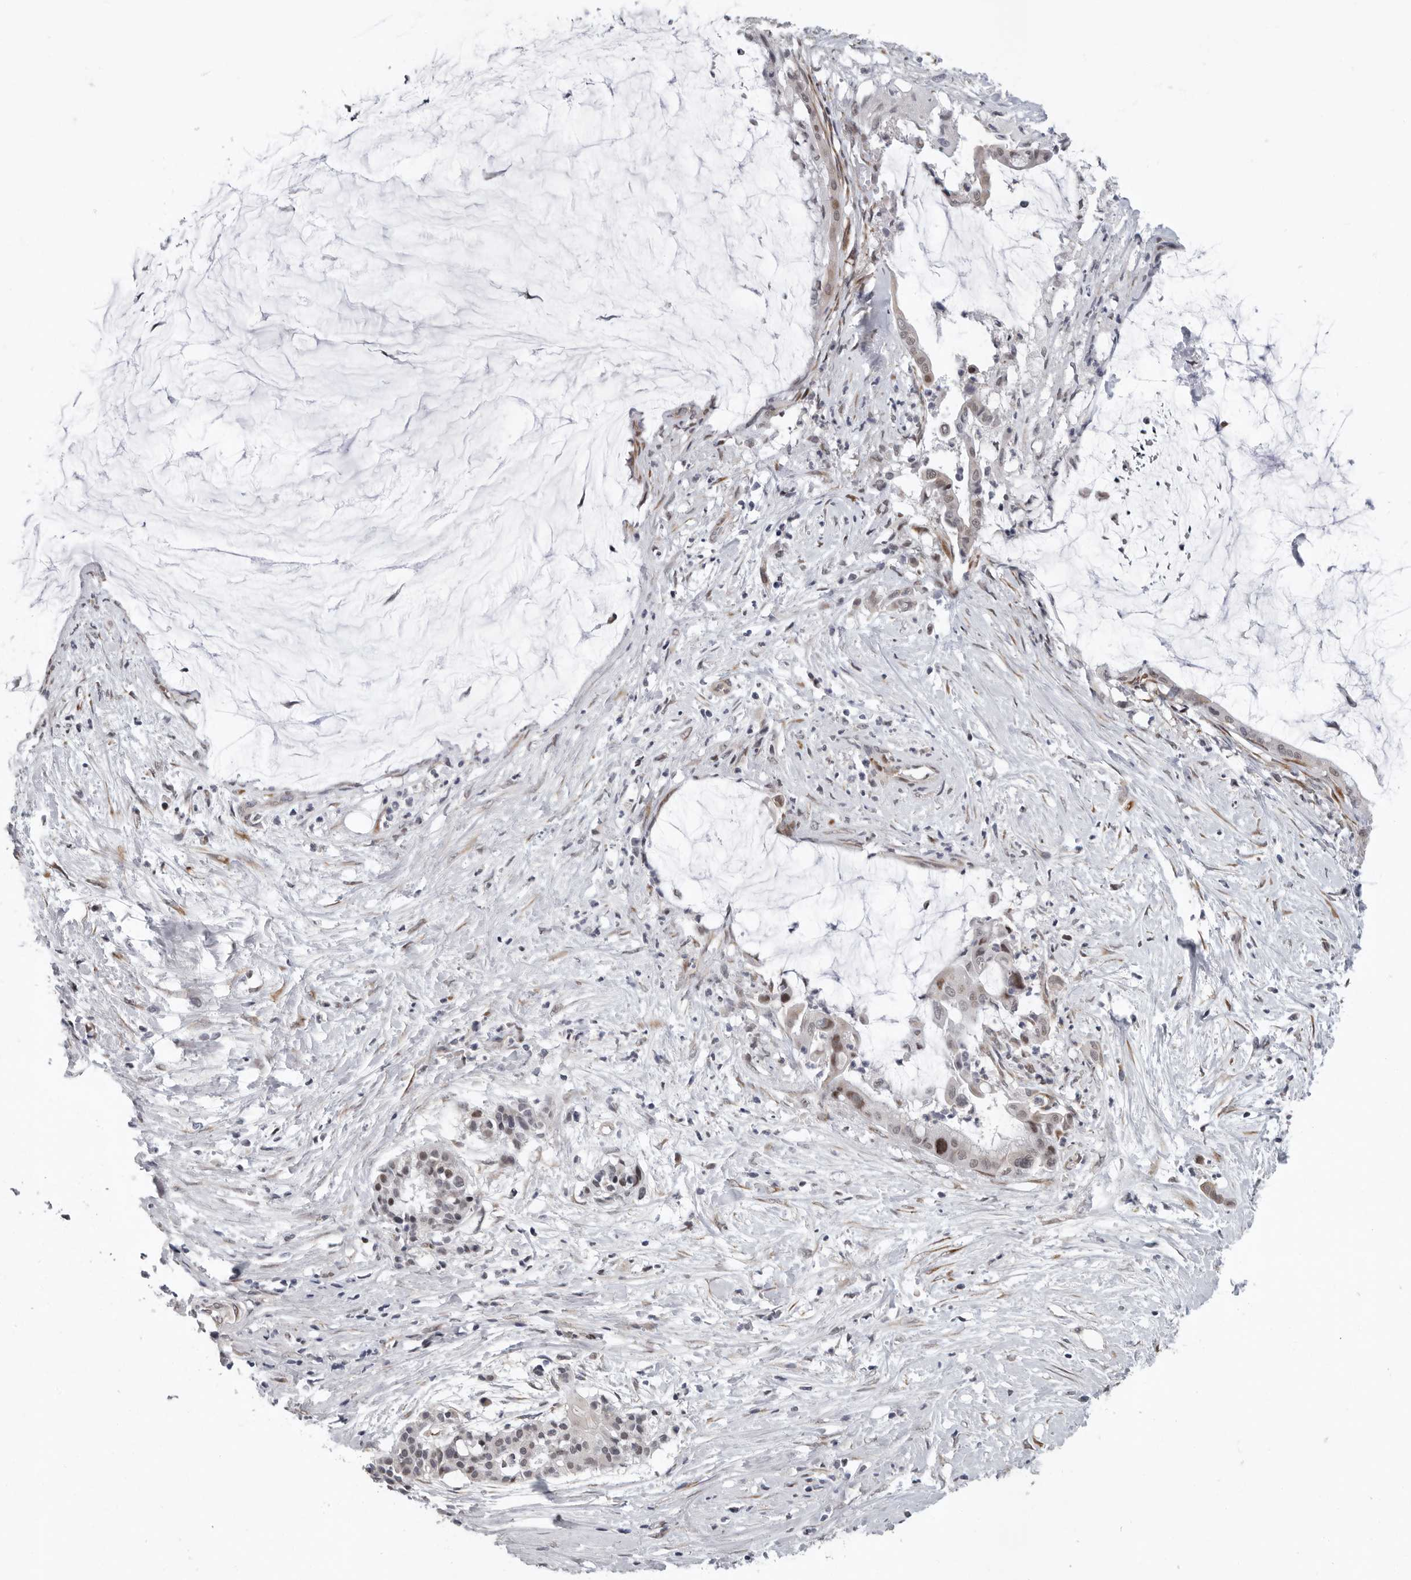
{"staining": {"intensity": "weak", "quantity": "<25%", "location": "nuclear"}, "tissue": "pancreatic cancer", "cell_type": "Tumor cells", "image_type": "cancer", "snomed": [{"axis": "morphology", "description": "Adenocarcinoma, NOS"}, {"axis": "topography", "description": "Pancreas"}], "caption": "Micrograph shows no protein staining in tumor cells of pancreatic adenocarcinoma tissue. (Stains: DAB (3,3'-diaminobenzidine) immunohistochemistry with hematoxylin counter stain, Microscopy: brightfield microscopy at high magnification).", "gene": "RALGPS2", "patient": {"sex": "male", "age": 41}}